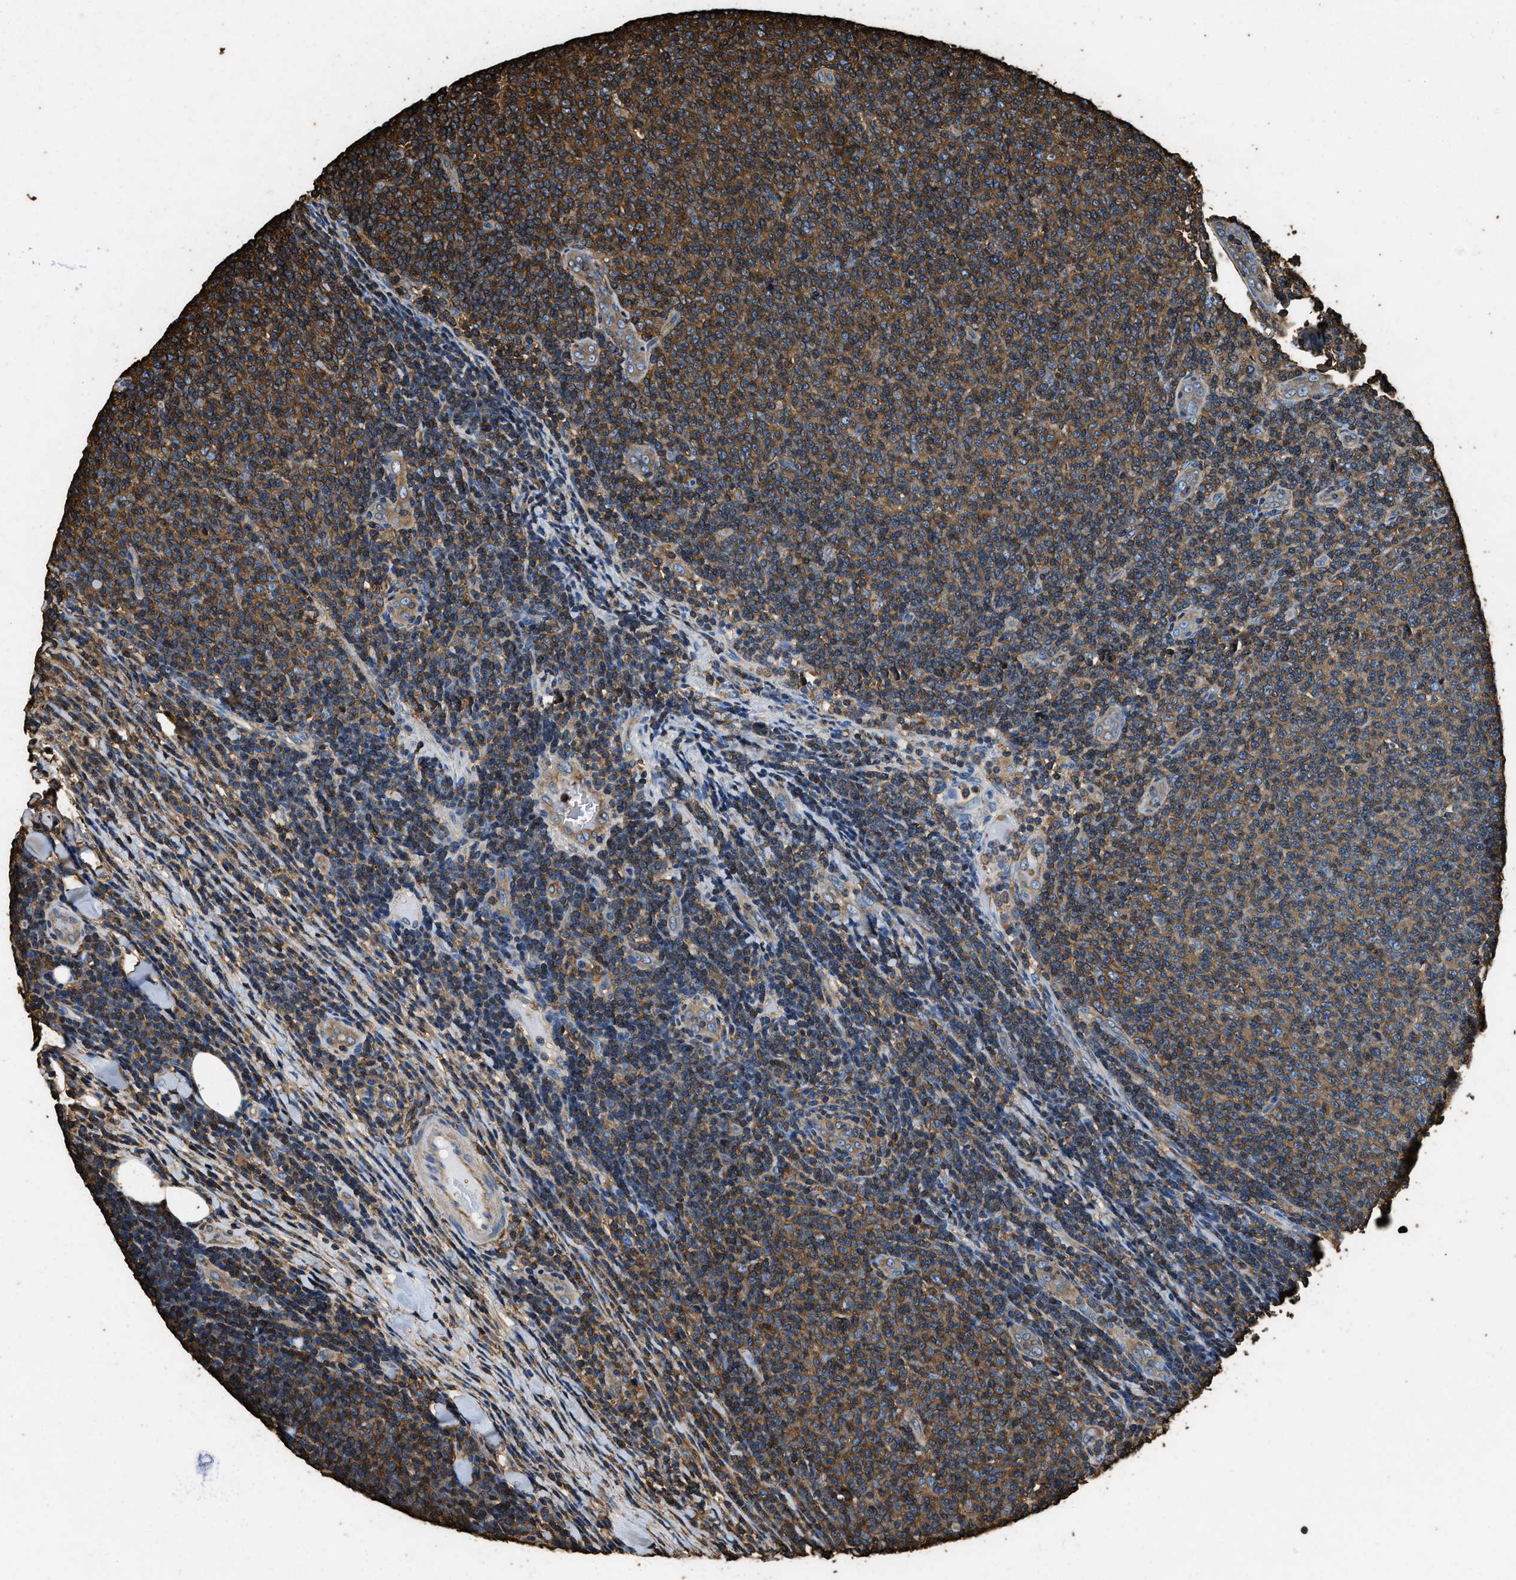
{"staining": {"intensity": "moderate", "quantity": ">75%", "location": "cytoplasmic/membranous"}, "tissue": "lymphoma", "cell_type": "Tumor cells", "image_type": "cancer", "snomed": [{"axis": "morphology", "description": "Malignant lymphoma, non-Hodgkin's type, Low grade"}, {"axis": "topography", "description": "Lymph node"}], "caption": "Immunohistochemistry image of neoplastic tissue: lymphoma stained using IHC shows medium levels of moderate protein expression localized specifically in the cytoplasmic/membranous of tumor cells, appearing as a cytoplasmic/membranous brown color.", "gene": "ACCS", "patient": {"sex": "male", "age": 66}}